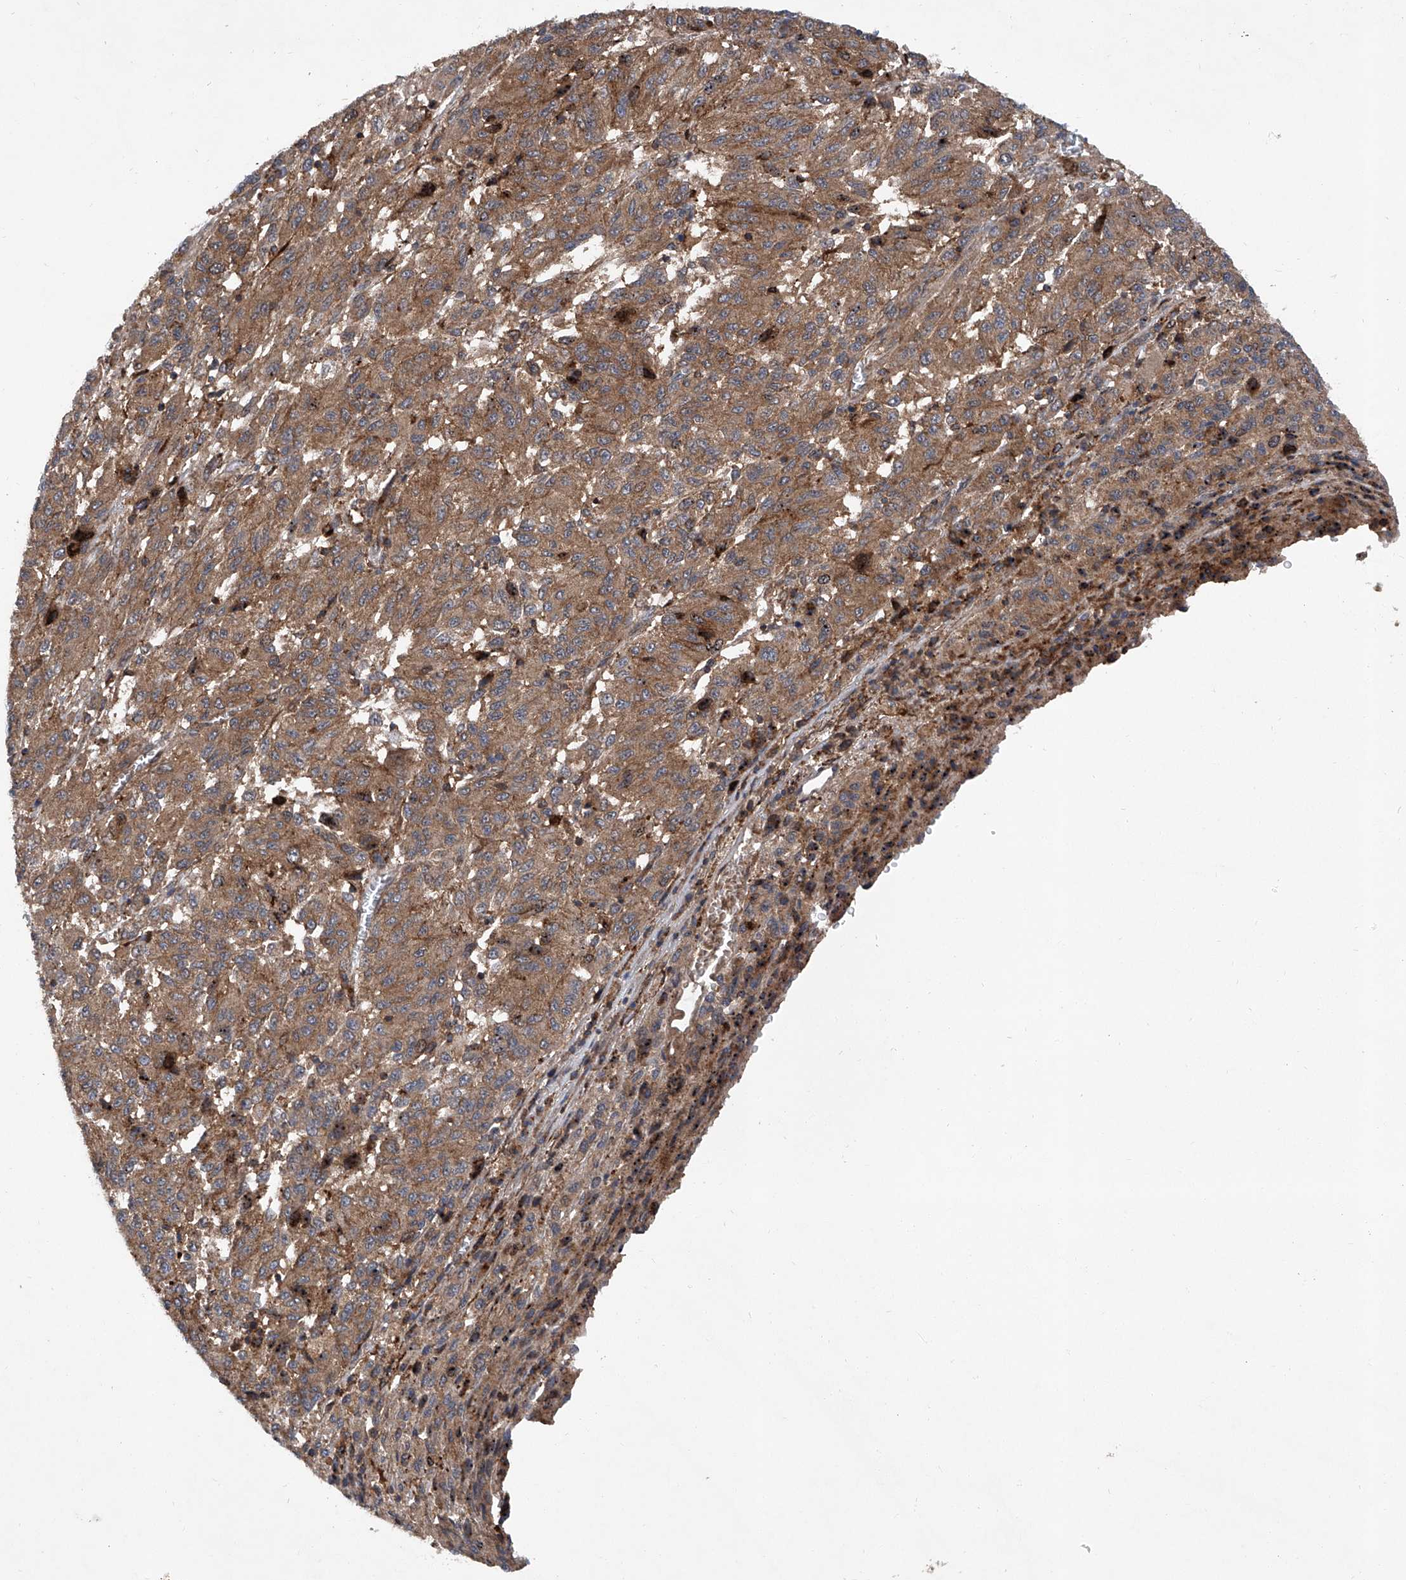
{"staining": {"intensity": "moderate", "quantity": ">75%", "location": "cytoplasmic/membranous"}, "tissue": "melanoma", "cell_type": "Tumor cells", "image_type": "cancer", "snomed": [{"axis": "morphology", "description": "Malignant melanoma, Metastatic site"}, {"axis": "topography", "description": "Lung"}], "caption": "IHC of human melanoma reveals medium levels of moderate cytoplasmic/membranous expression in approximately >75% of tumor cells. The staining was performed using DAB (3,3'-diaminobenzidine), with brown indicating positive protein expression. Nuclei are stained blue with hematoxylin.", "gene": "SMAP1", "patient": {"sex": "male", "age": 64}}